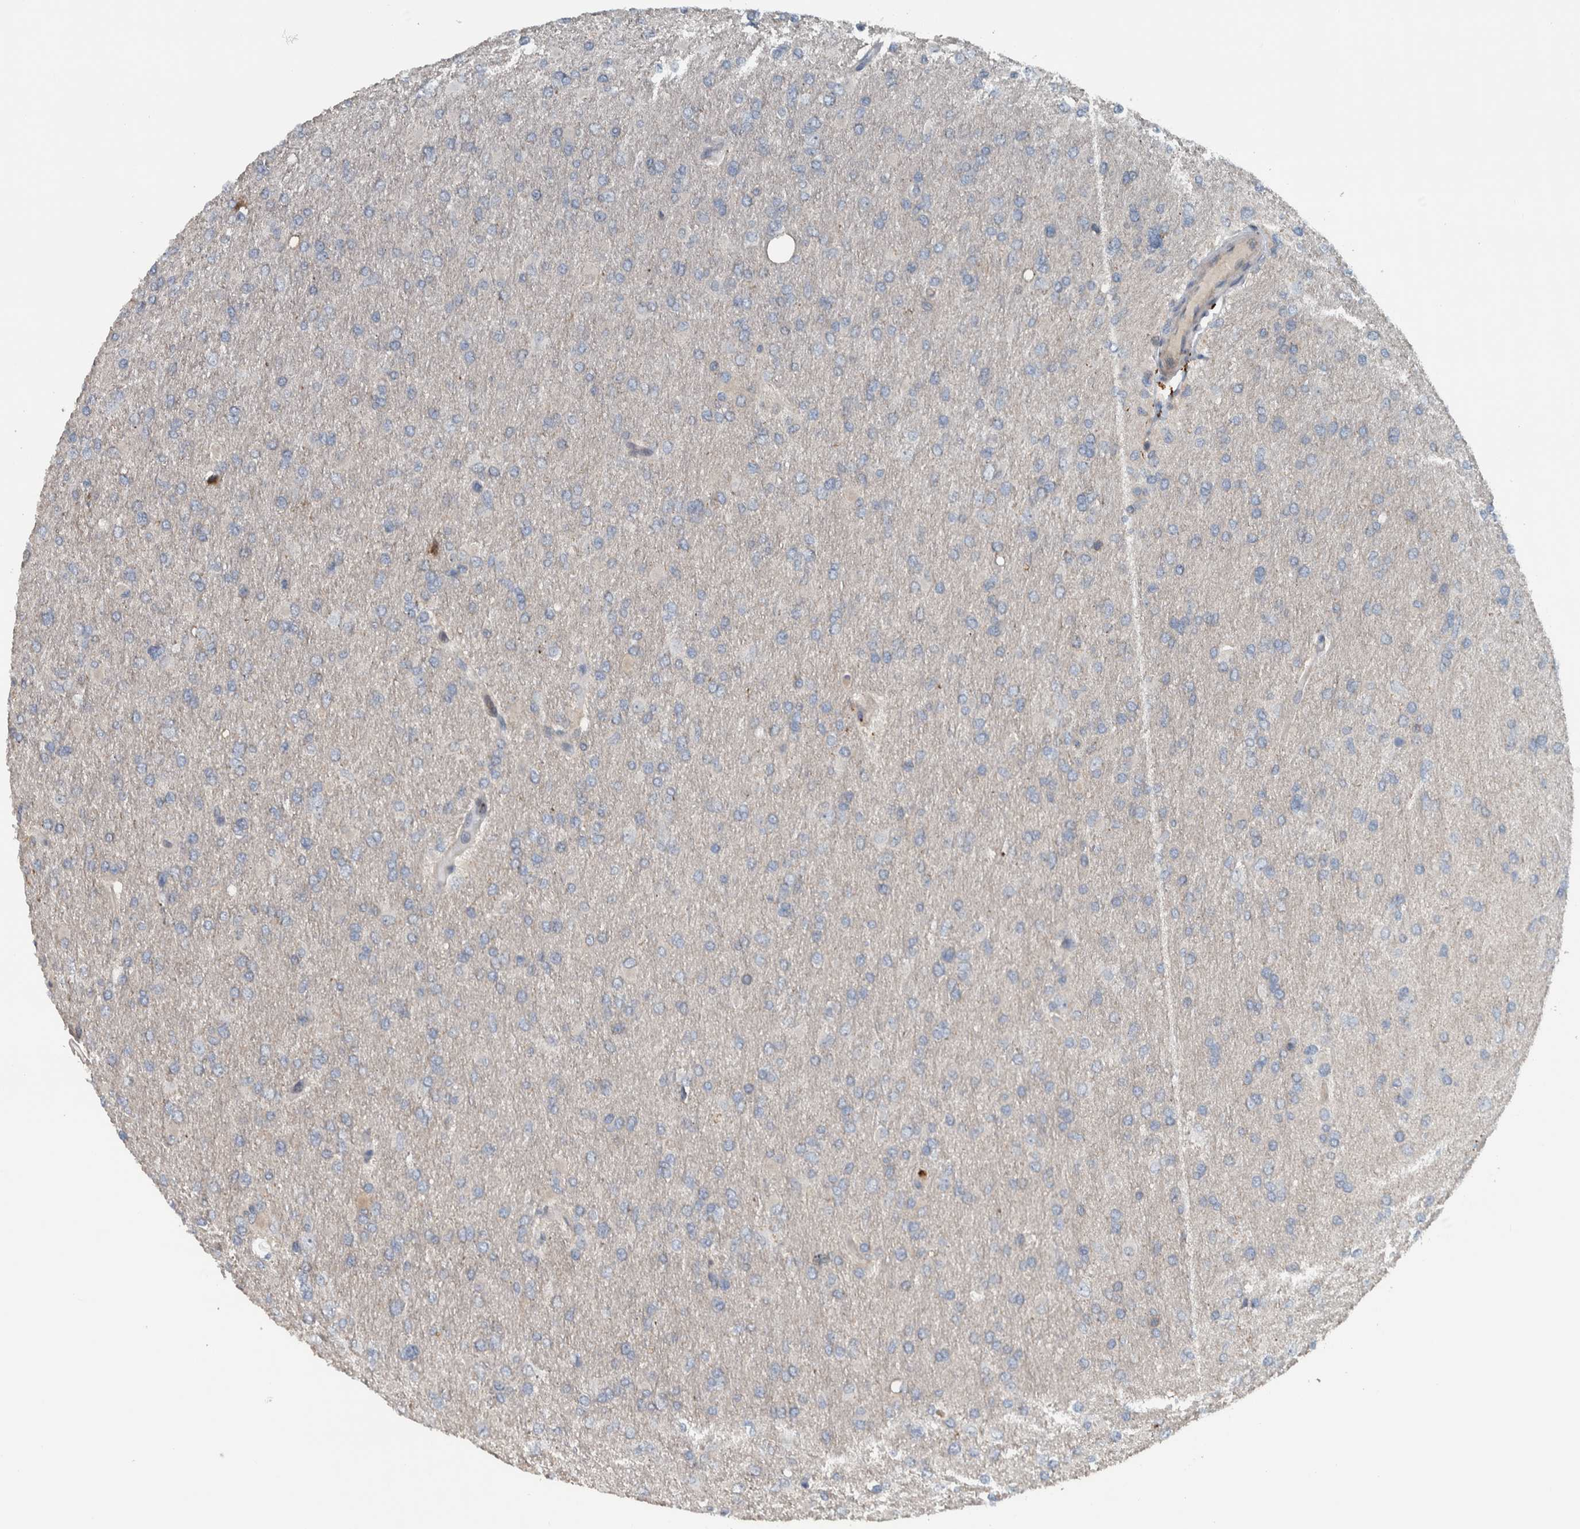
{"staining": {"intensity": "negative", "quantity": "none", "location": "none"}, "tissue": "glioma", "cell_type": "Tumor cells", "image_type": "cancer", "snomed": [{"axis": "morphology", "description": "Glioma, malignant, High grade"}, {"axis": "topography", "description": "Cerebral cortex"}], "caption": "Immunohistochemistry micrograph of neoplastic tissue: glioma stained with DAB (3,3'-diaminobenzidine) displays no significant protein positivity in tumor cells.", "gene": "BAIAP2L1", "patient": {"sex": "female", "age": 36}}